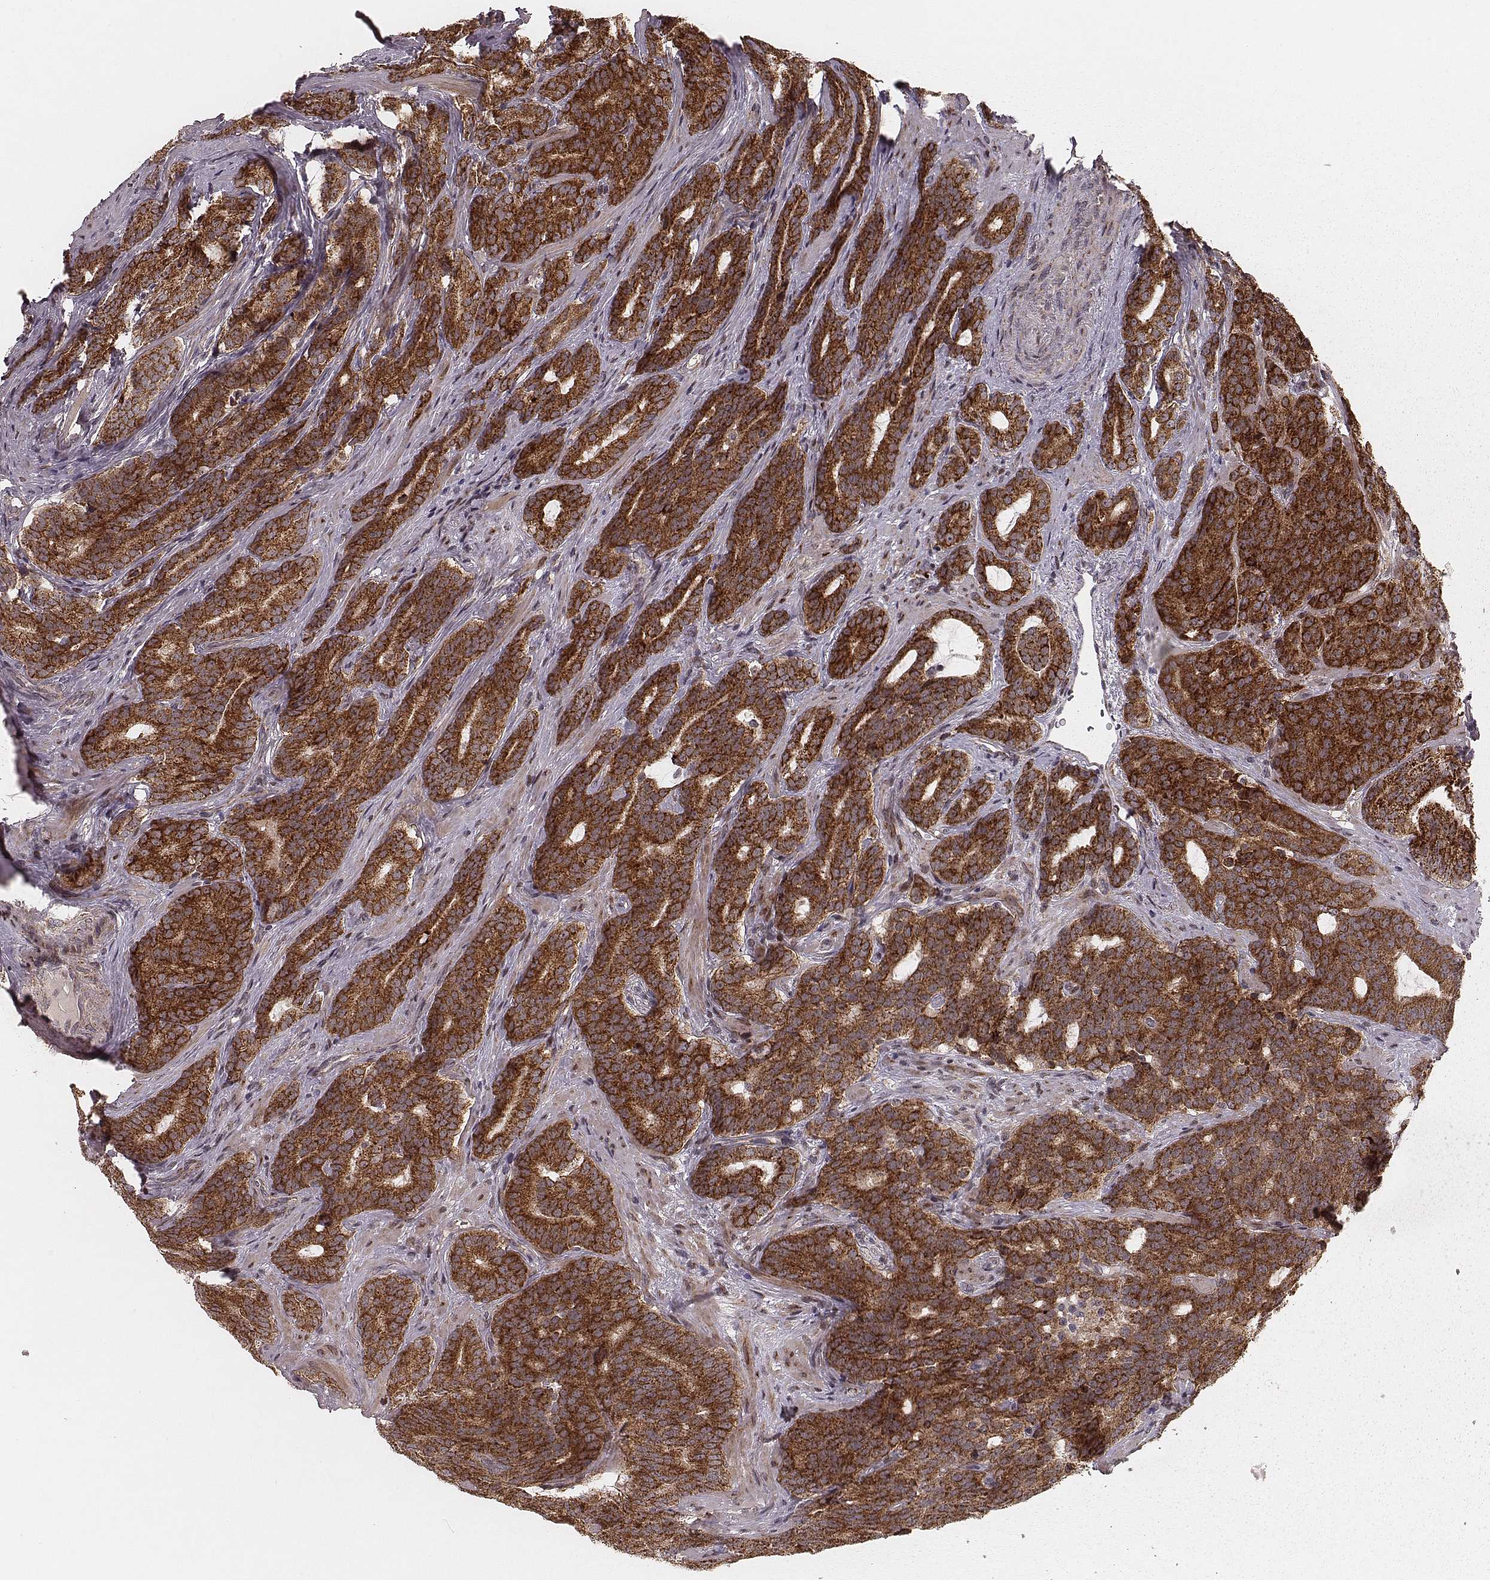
{"staining": {"intensity": "strong", "quantity": ">75%", "location": "cytoplasmic/membranous"}, "tissue": "prostate cancer", "cell_type": "Tumor cells", "image_type": "cancer", "snomed": [{"axis": "morphology", "description": "Adenocarcinoma, NOS"}, {"axis": "topography", "description": "Prostate"}], "caption": "Prostate adenocarcinoma tissue demonstrates strong cytoplasmic/membranous expression in about >75% of tumor cells The staining is performed using DAB brown chromogen to label protein expression. The nuclei are counter-stained blue using hematoxylin.", "gene": "NDUFA7", "patient": {"sex": "male", "age": 71}}